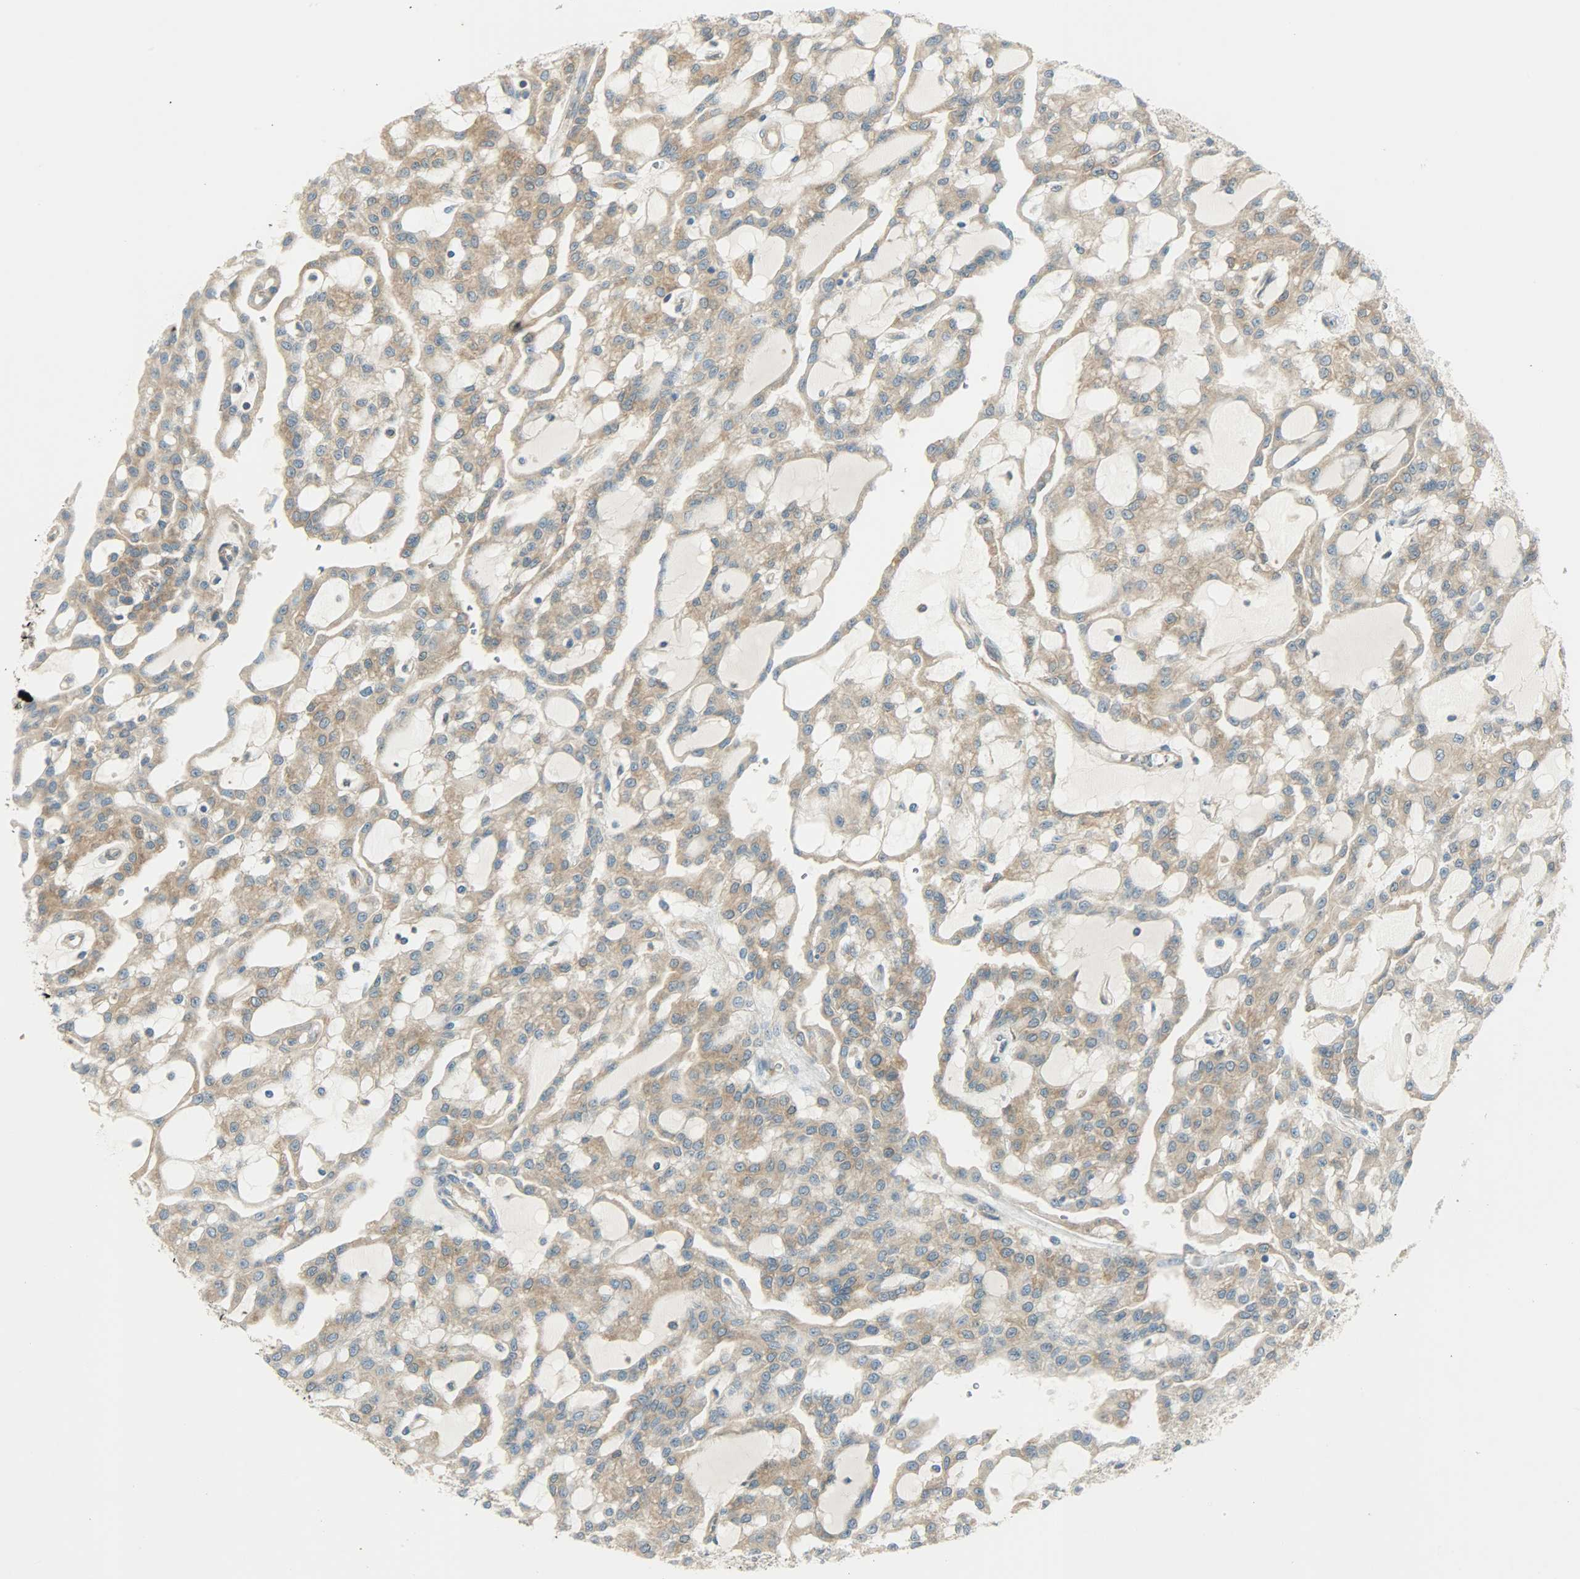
{"staining": {"intensity": "weak", "quantity": ">75%", "location": "cytoplasmic/membranous"}, "tissue": "renal cancer", "cell_type": "Tumor cells", "image_type": "cancer", "snomed": [{"axis": "morphology", "description": "Adenocarcinoma, NOS"}, {"axis": "topography", "description": "Kidney"}], "caption": "Approximately >75% of tumor cells in human adenocarcinoma (renal) exhibit weak cytoplasmic/membranous protein expression as visualized by brown immunohistochemical staining.", "gene": "TSC22D2", "patient": {"sex": "male", "age": 63}}